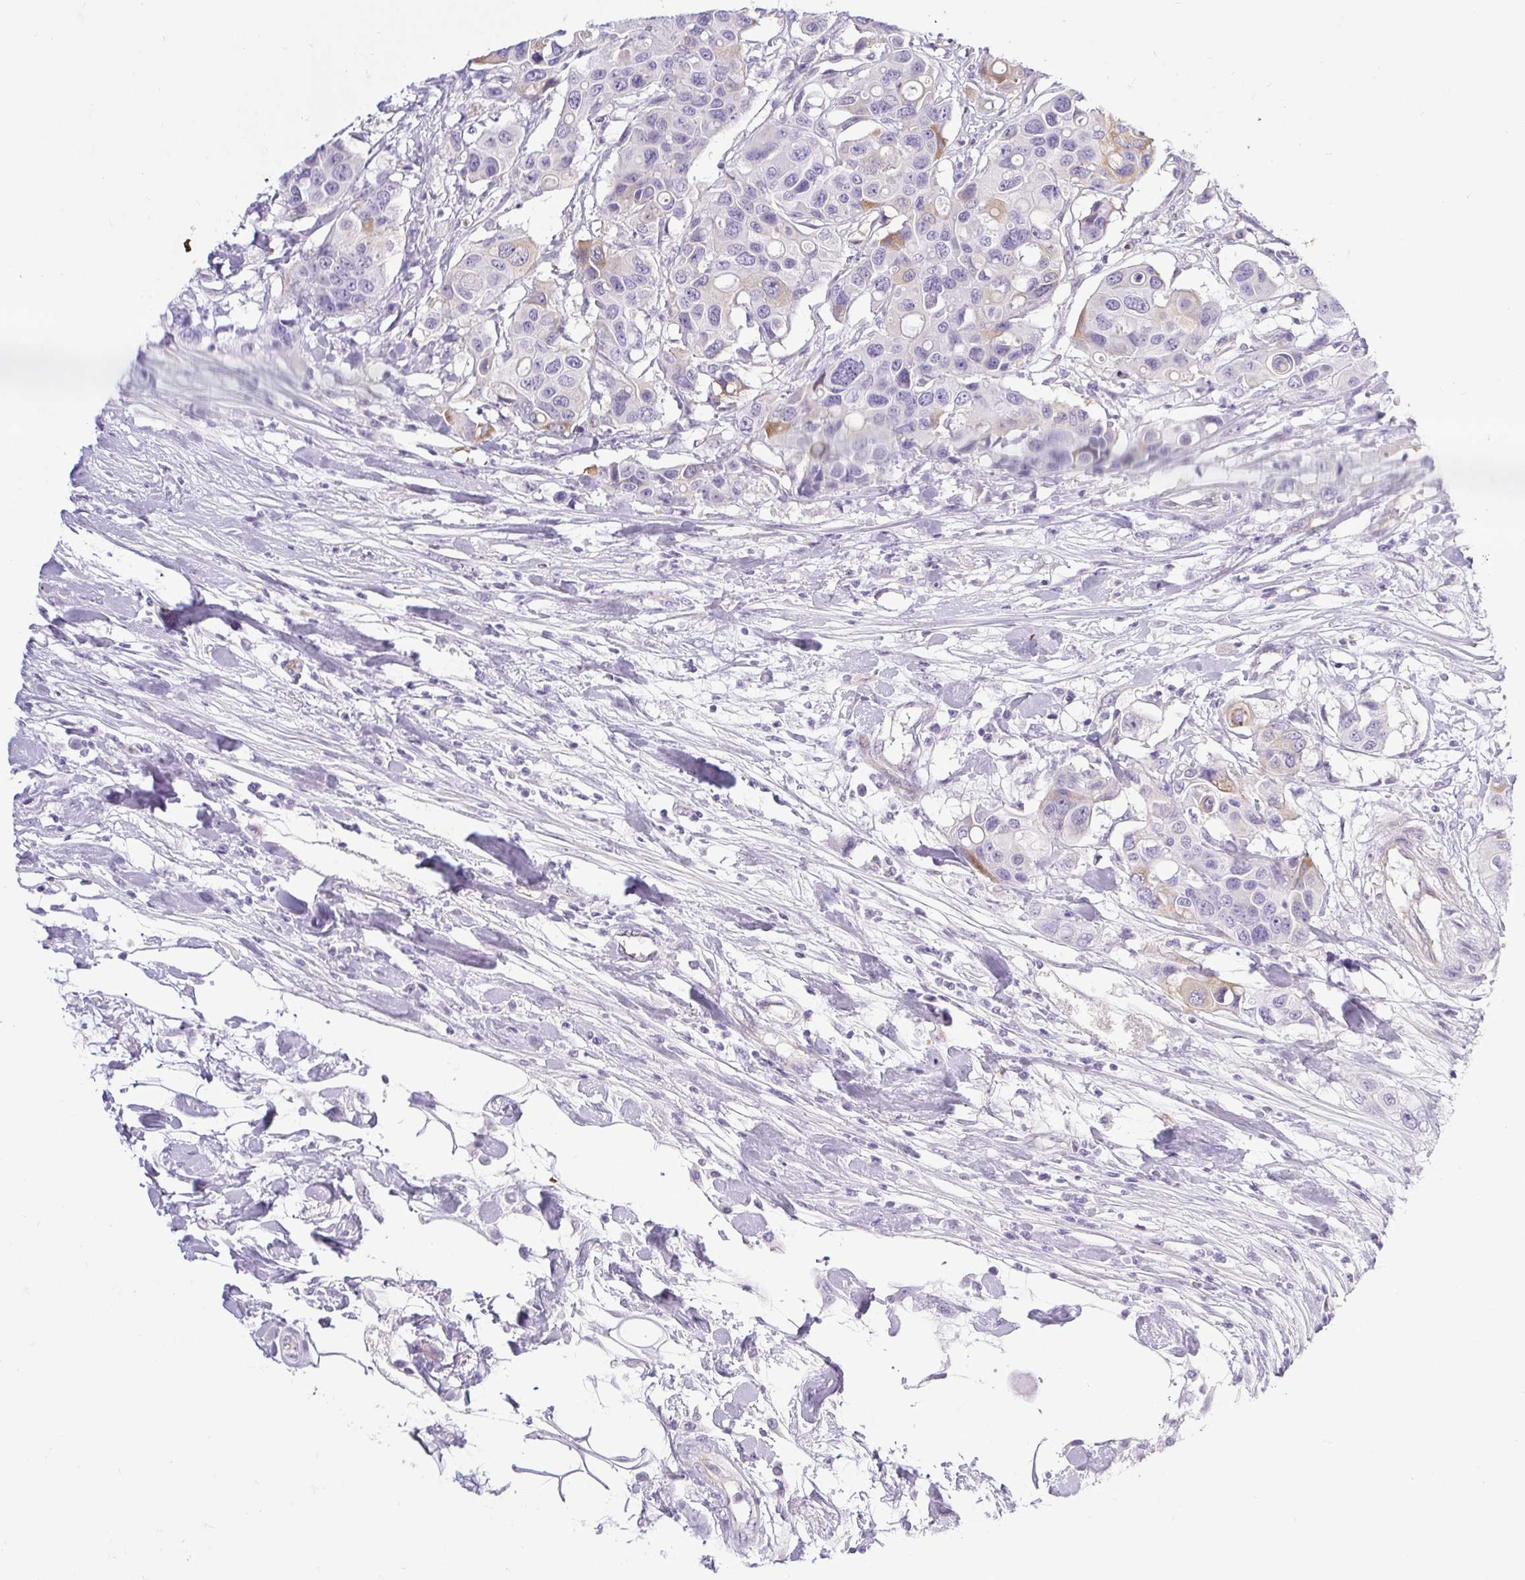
{"staining": {"intensity": "negative", "quantity": "none", "location": "none"}, "tissue": "colorectal cancer", "cell_type": "Tumor cells", "image_type": "cancer", "snomed": [{"axis": "morphology", "description": "Adenocarcinoma, NOS"}, {"axis": "topography", "description": "Colon"}], "caption": "Immunohistochemical staining of colorectal adenocarcinoma displays no significant staining in tumor cells. (DAB (3,3'-diaminobenzidine) immunohistochemistry visualized using brightfield microscopy, high magnification).", "gene": "BCAS1", "patient": {"sex": "male", "age": 77}}